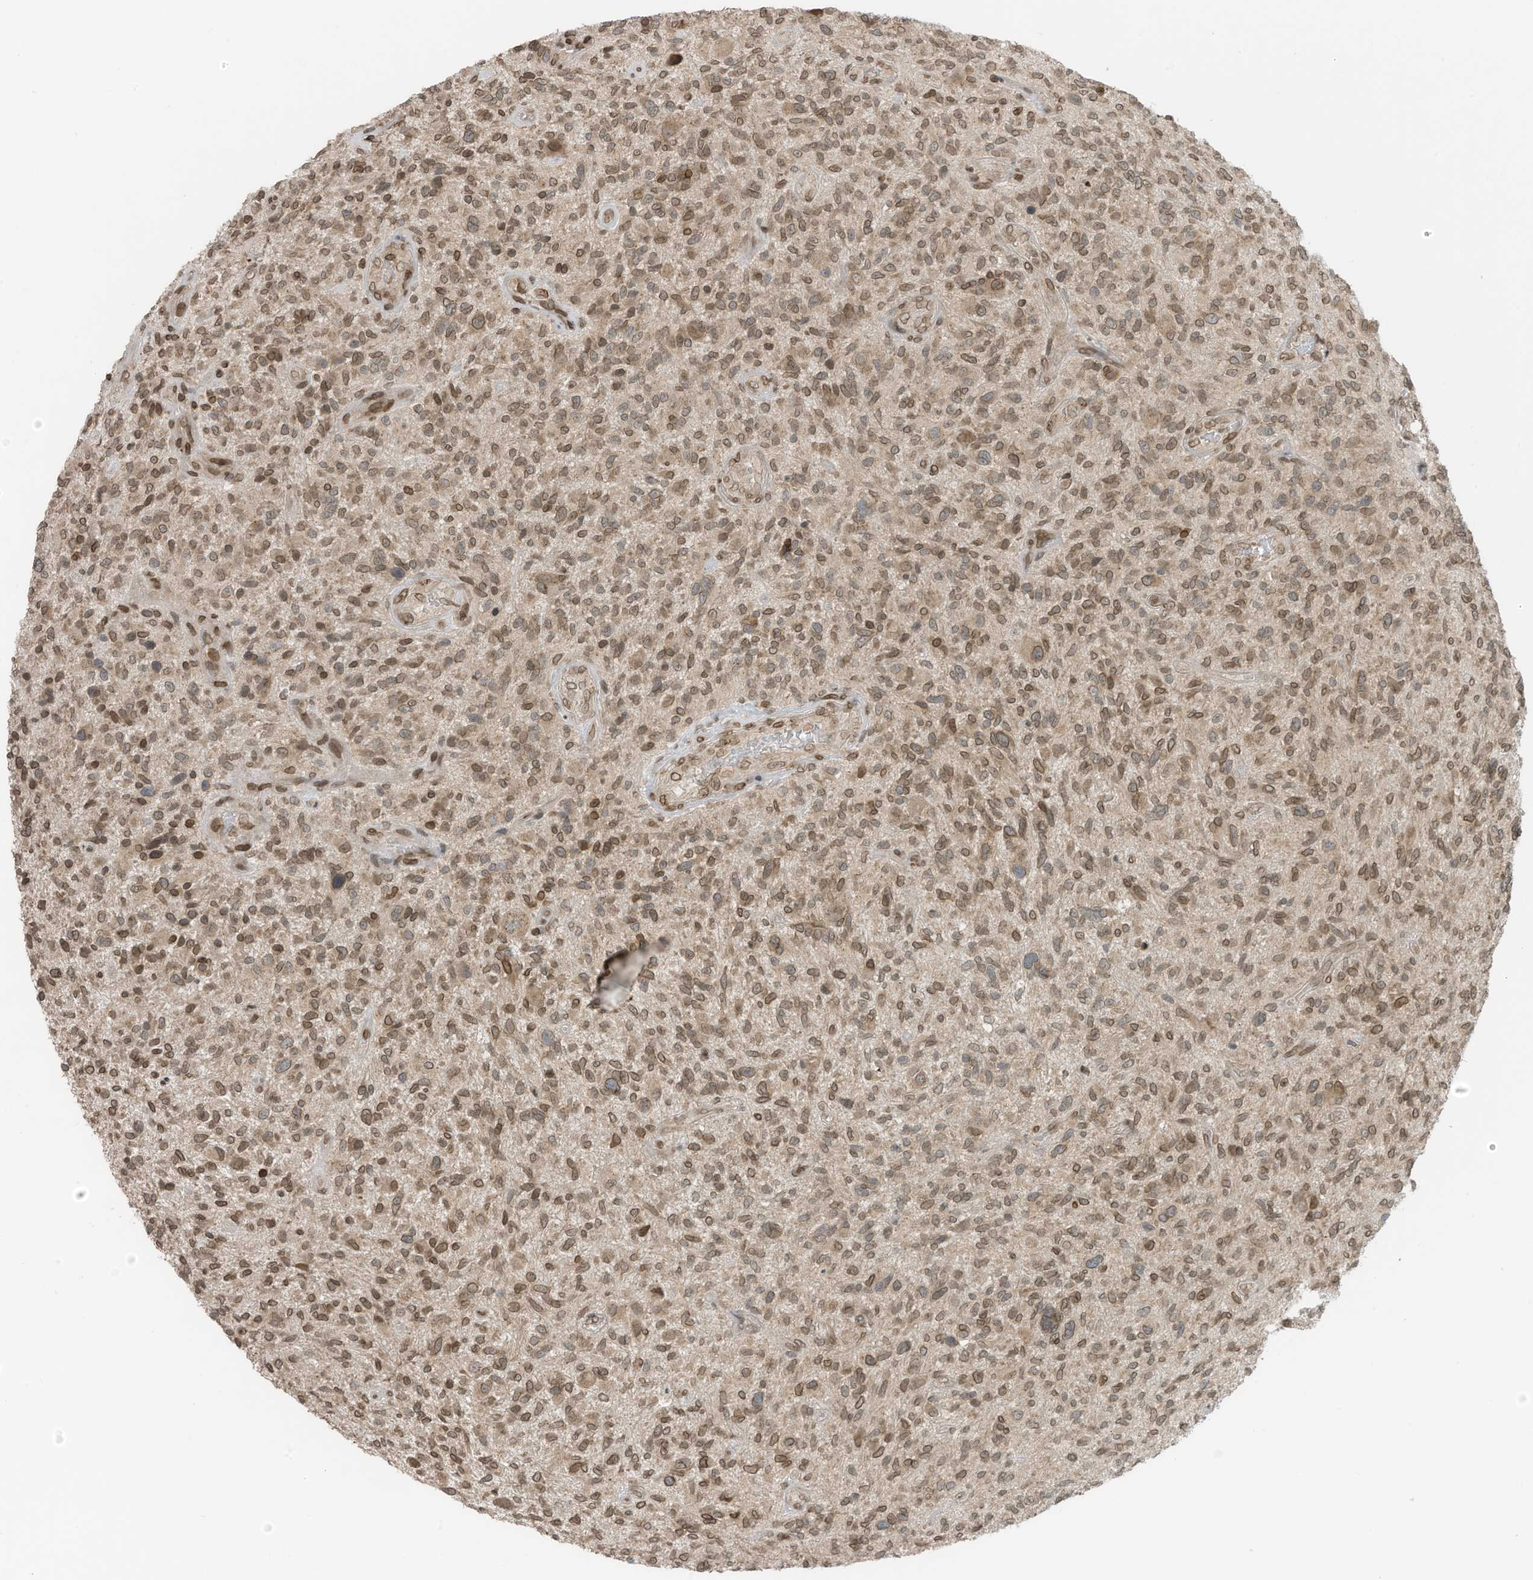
{"staining": {"intensity": "moderate", "quantity": ">75%", "location": "cytoplasmic/membranous,nuclear"}, "tissue": "glioma", "cell_type": "Tumor cells", "image_type": "cancer", "snomed": [{"axis": "morphology", "description": "Glioma, malignant, High grade"}, {"axis": "topography", "description": "Brain"}], "caption": "A medium amount of moderate cytoplasmic/membranous and nuclear positivity is seen in approximately >75% of tumor cells in malignant glioma (high-grade) tissue.", "gene": "RABL3", "patient": {"sex": "male", "age": 47}}